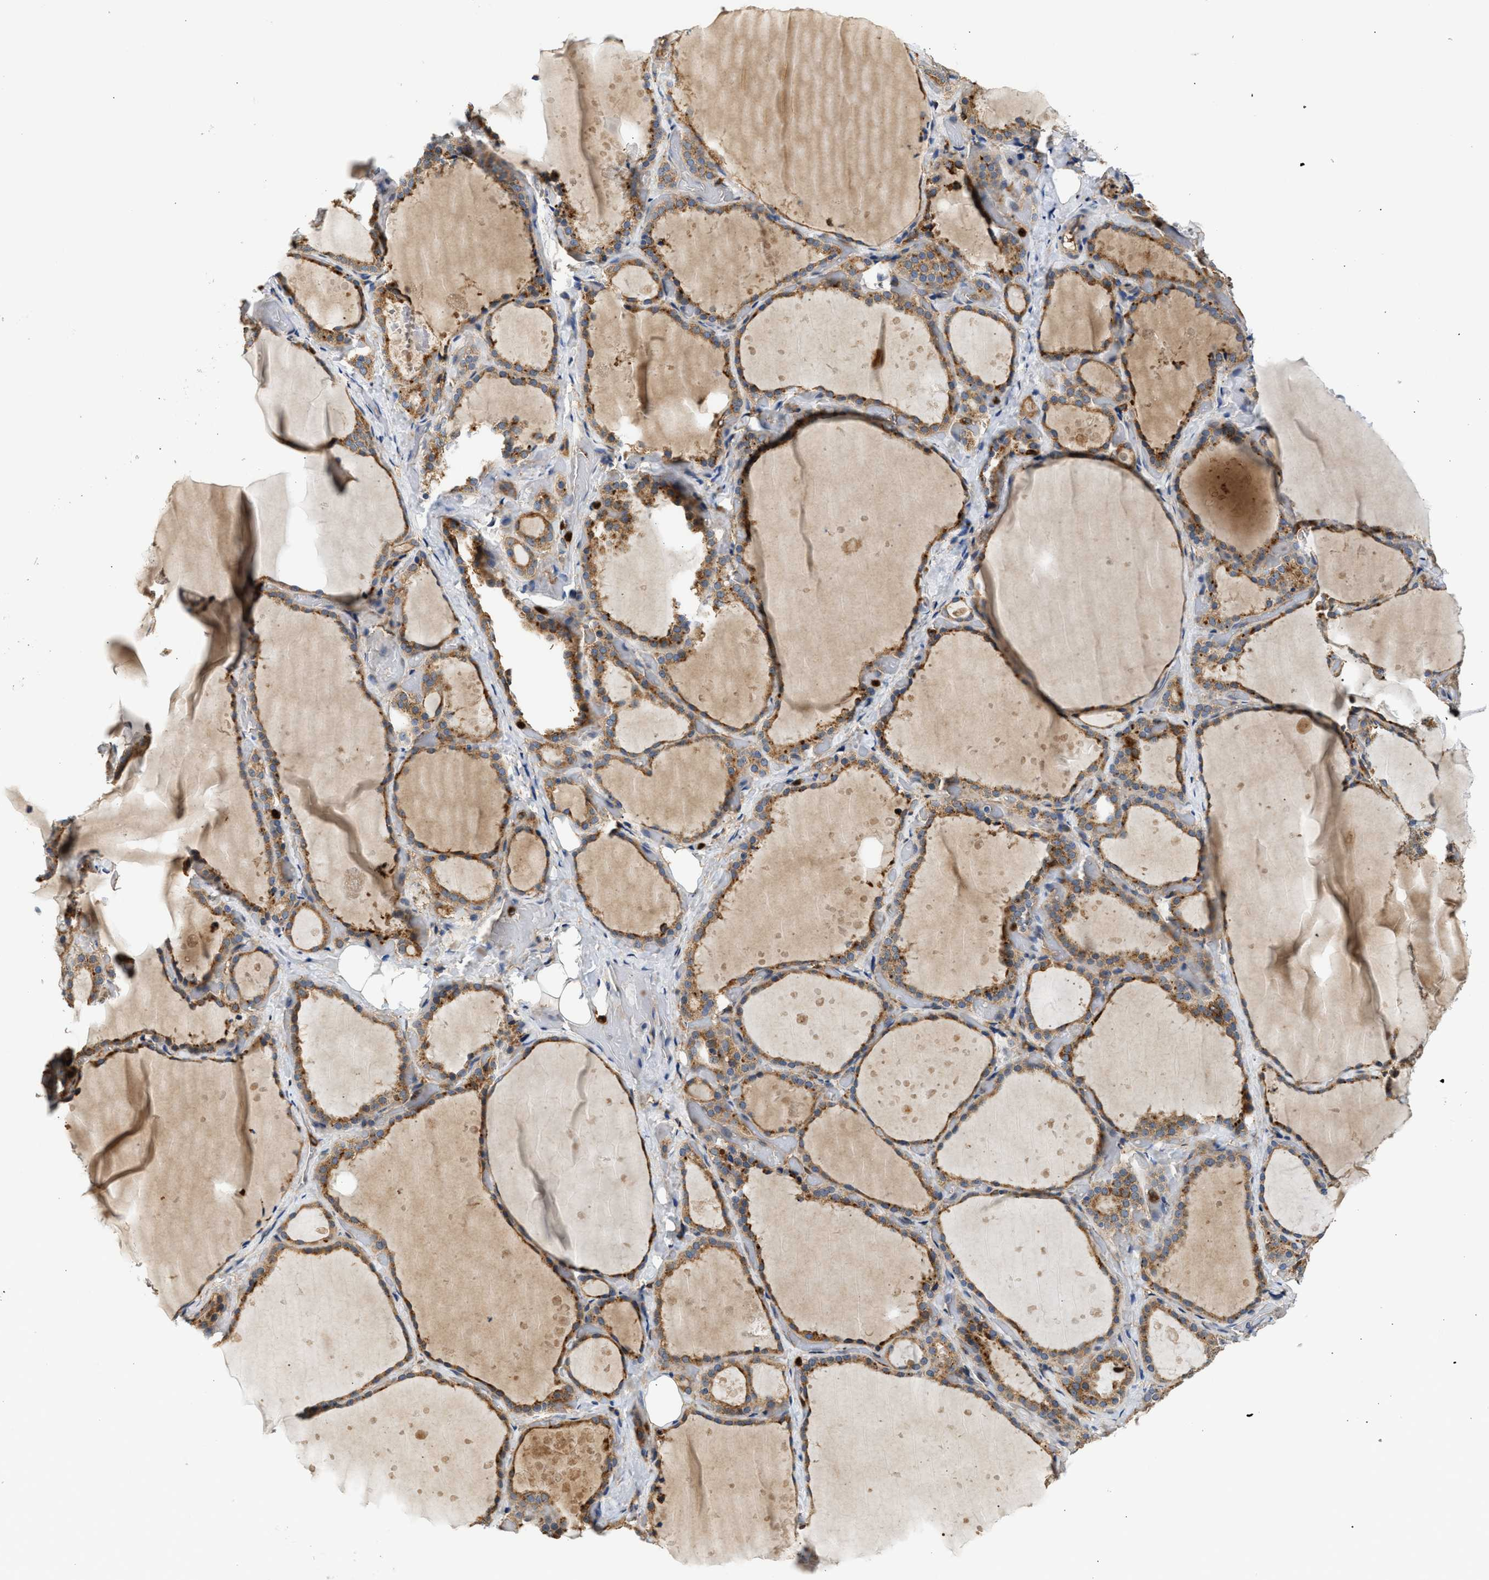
{"staining": {"intensity": "moderate", "quantity": ">75%", "location": "cytoplasmic/membranous"}, "tissue": "thyroid gland", "cell_type": "Glandular cells", "image_type": "normal", "snomed": [{"axis": "morphology", "description": "Normal tissue, NOS"}, {"axis": "topography", "description": "Thyroid gland"}], "caption": "DAB immunohistochemical staining of benign thyroid gland demonstrates moderate cytoplasmic/membranous protein staining in about >75% of glandular cells.", "gene": "RAB31", "patient": {"sex": "female", "age": 44}}